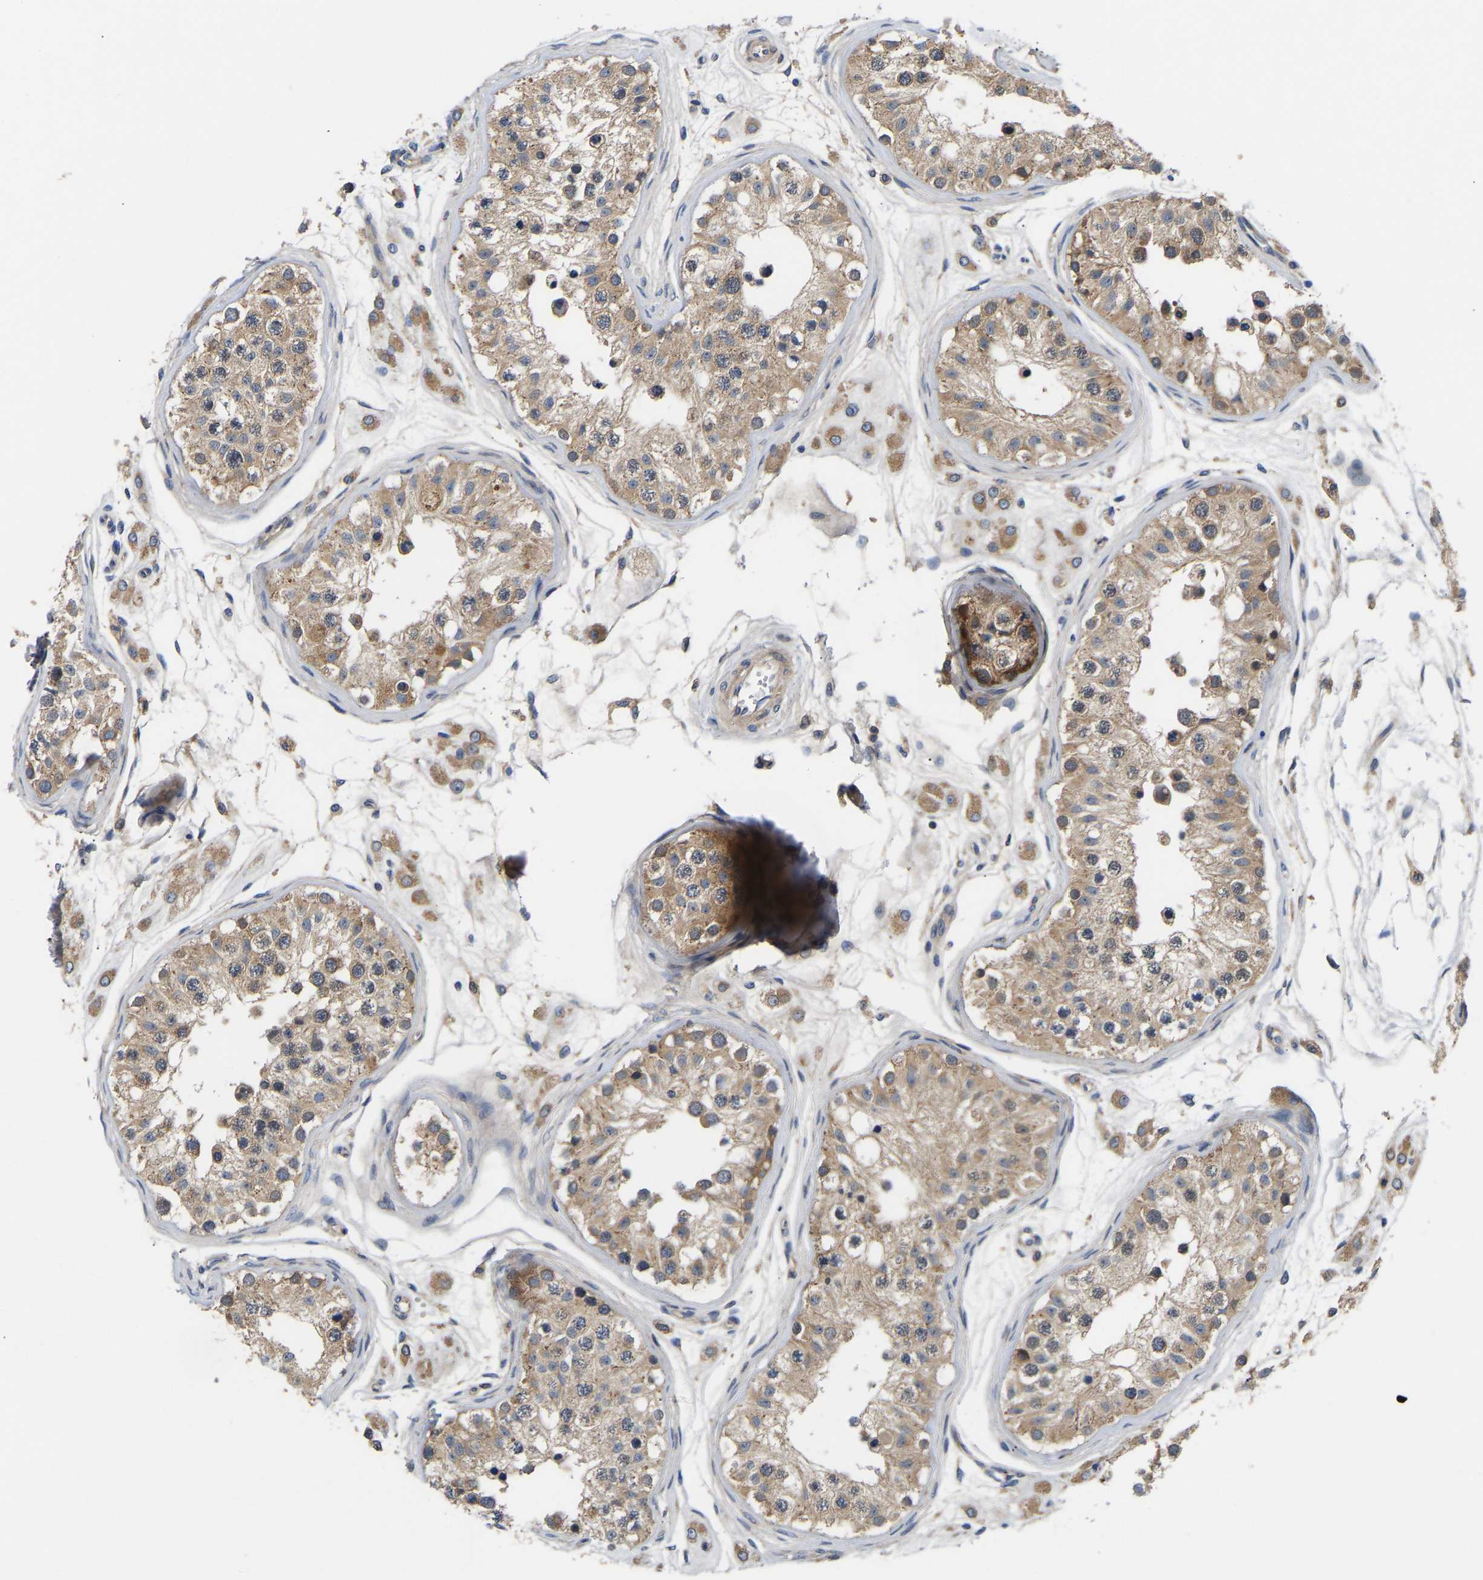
{"staining": {"intensity": "moderate", "quantity": ">75%", "location": "cytoplasmic/membranous"}, "tissue": "testis", "cell_type": "Cells in seminiferous ducts", "image_type": "normal", "snomed": [{"axis": "morphology", "description": "Normal tissue, NOS"}, {"axis": "morphology", "description": "Adenocarcinoma, metastatic, NOS"}, {"axis": "topography", "description": "Testis"}], "caption": "DAB immunohistochemical staining of normal testis displays moderate cytoplasmic/membranous protein positivity in approximately >75% of cells in seminiferous ducts.", "gene": "AIMP2", "patient": {"sex": "male", "age": 26}}